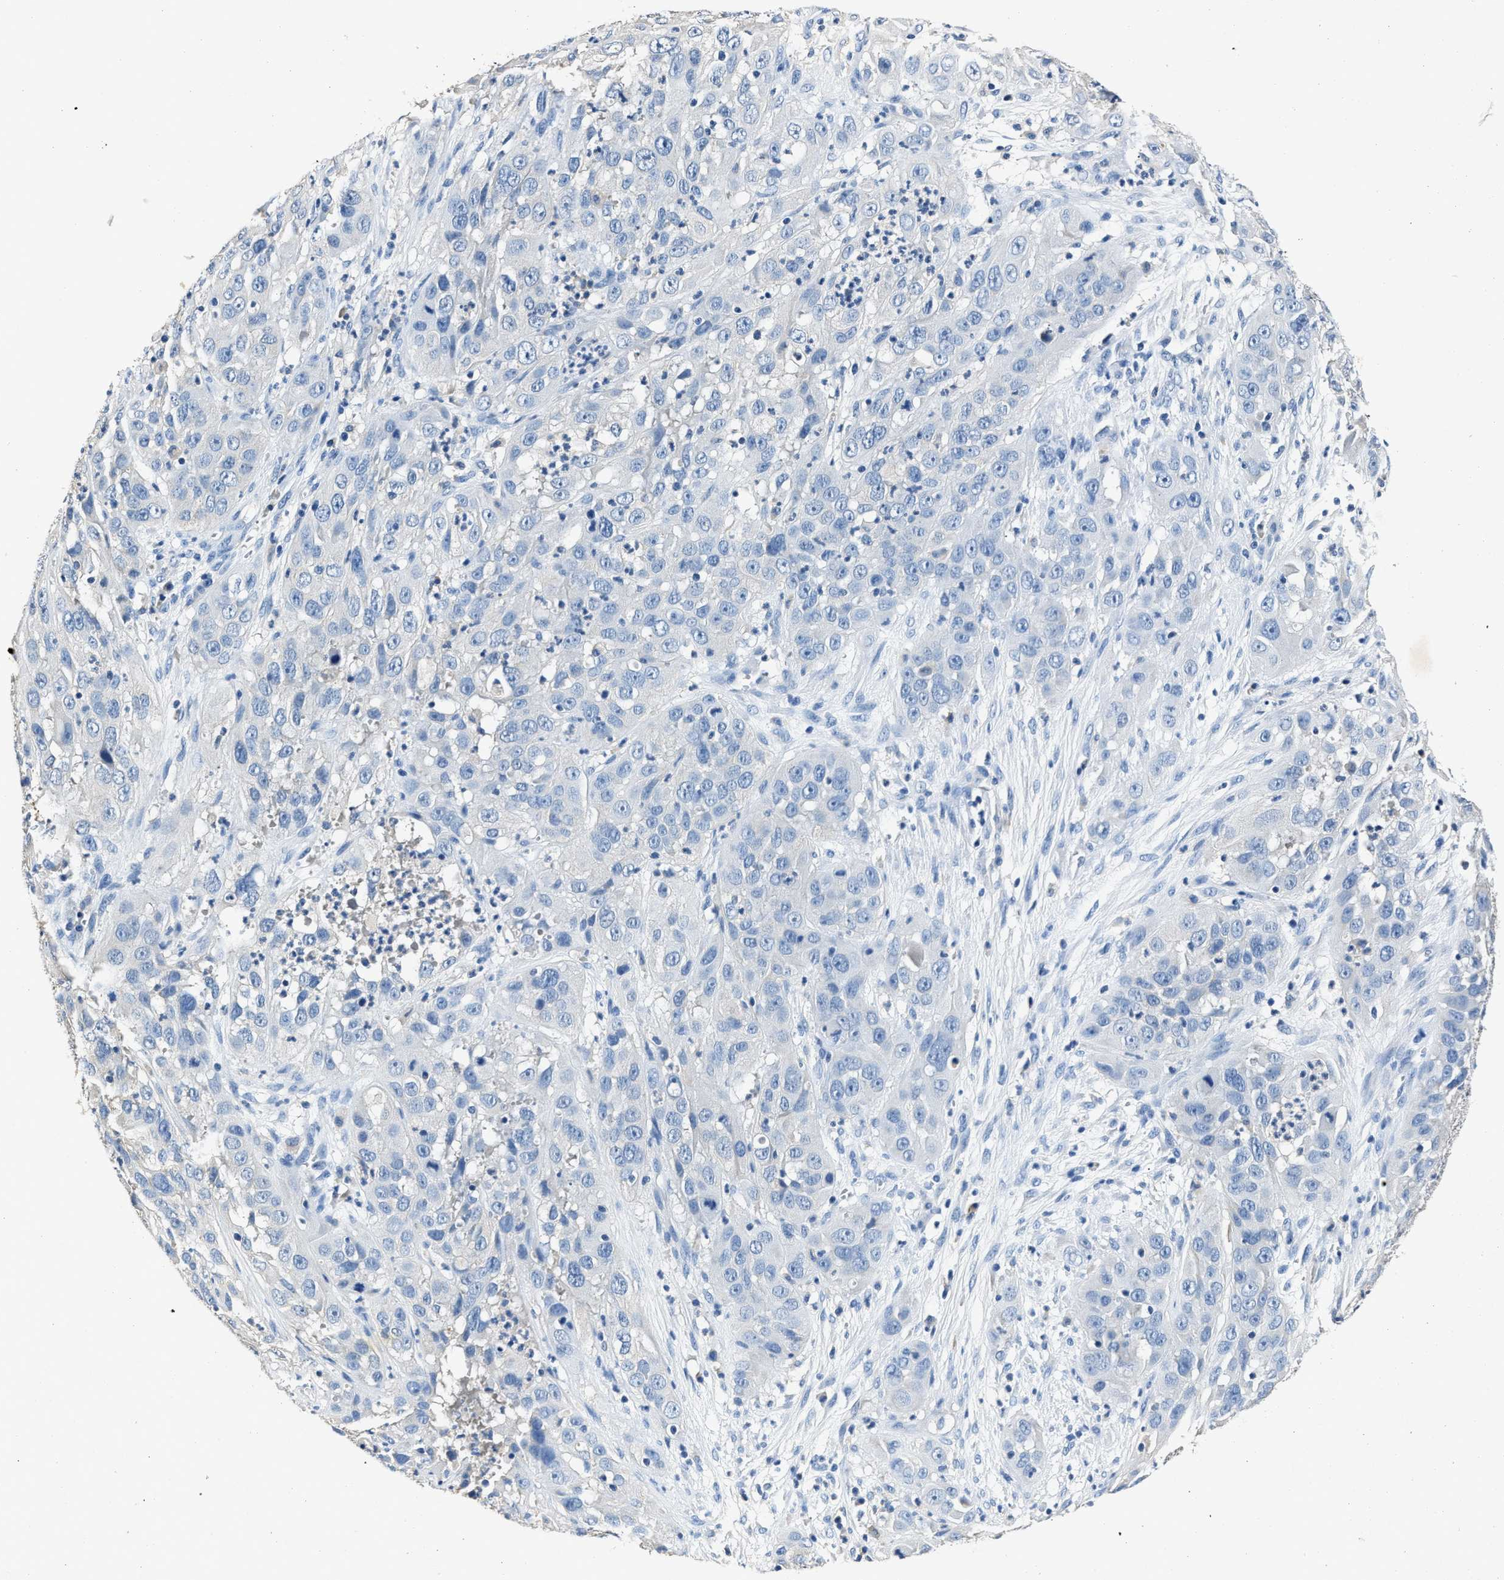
{"staining": {"intensity": "negative", "quantity": "none", "location": "none"}, "tissue": "cervical cancer", "cell_type": "Tumor cells", "image_type": "cancer", "snomed": [{"axis": "morphology", "description": "Squamous cell carcinoma, NOS"}, {"axis": "topography", "description": "Cervix"}], "caption": "Cervical cancer (squamous cell carcinoma) stained for a protein using immunohistochemistry (IHC) reveals no expression tumor cells.", "gene": "SLCO2B1", "patient": {"sex": "female", "age": 32}}